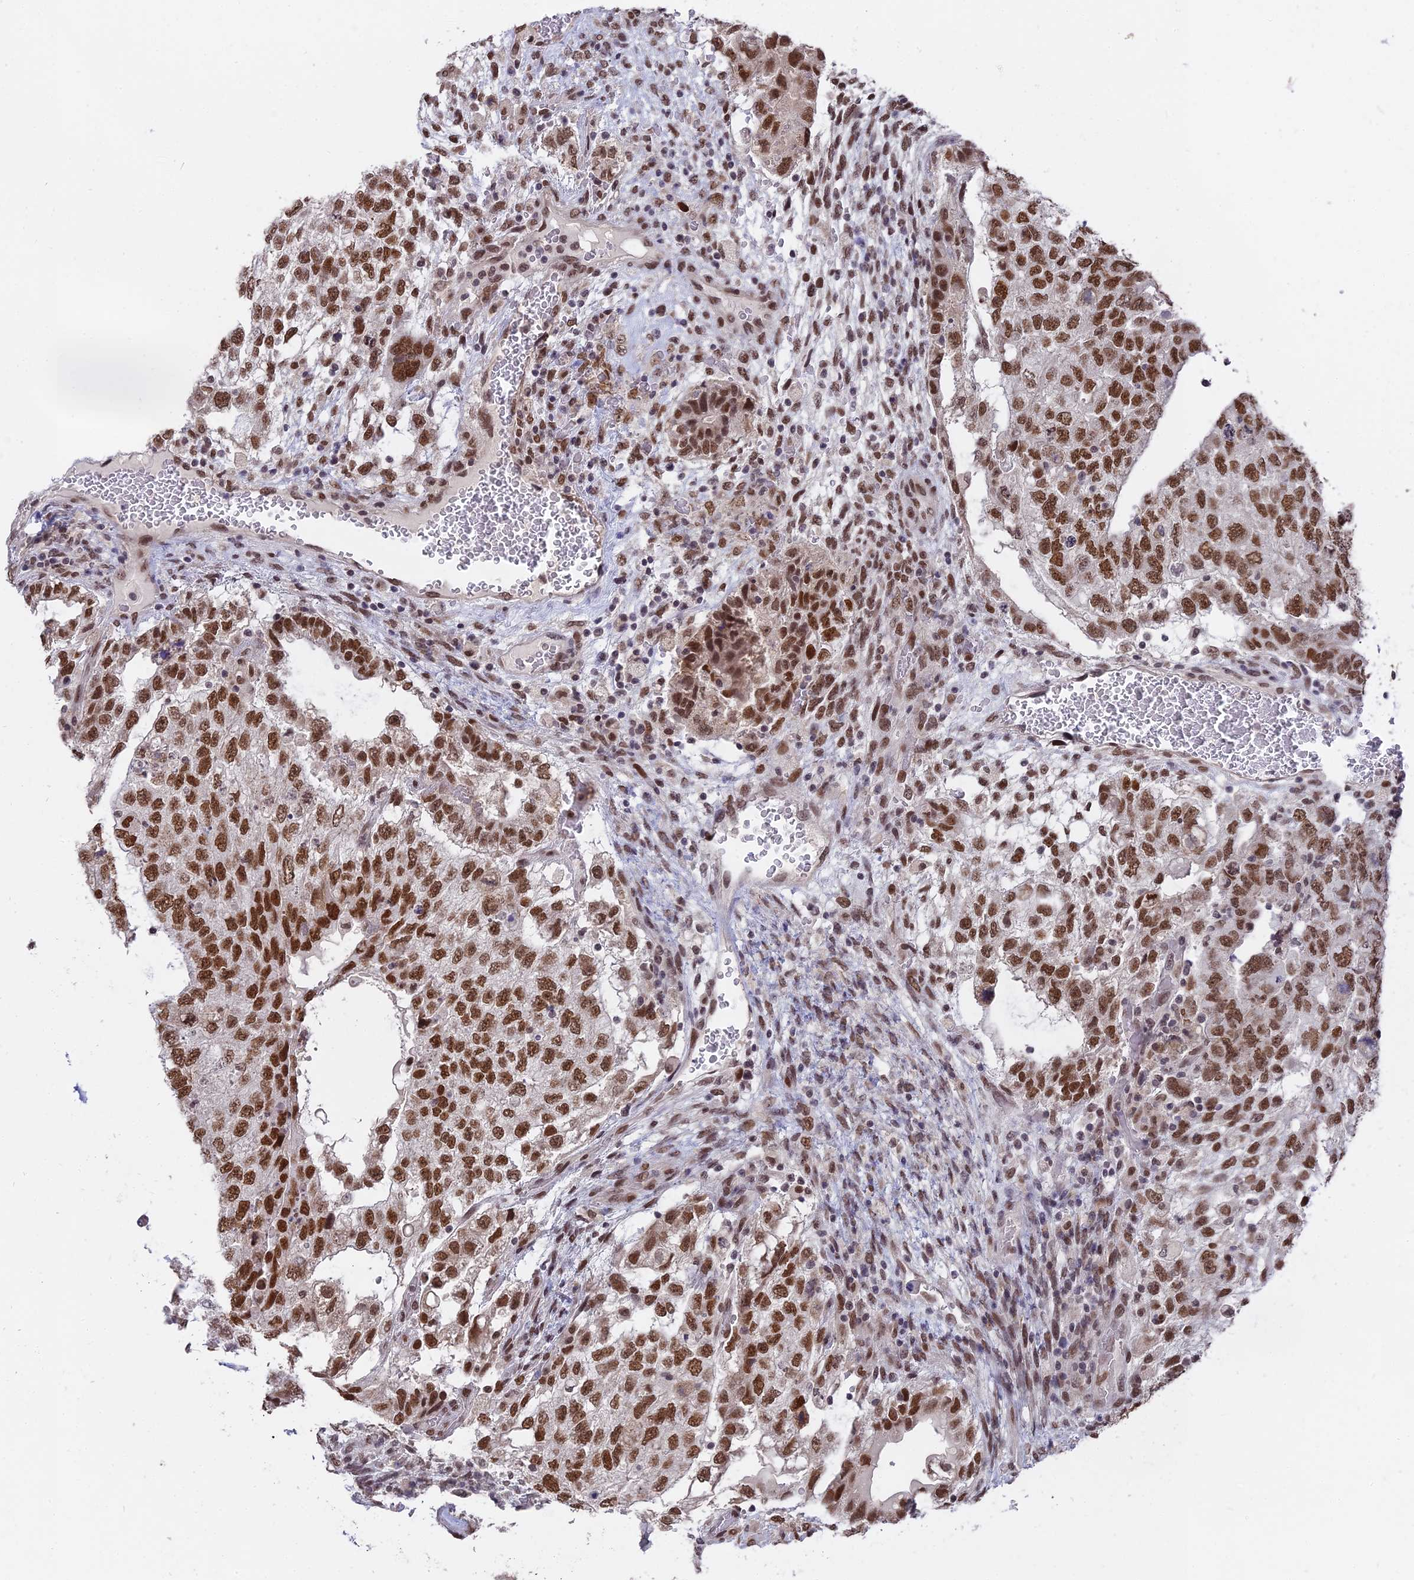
{"staining": {"intensity": "strong", "quantity": ">75%", "location": "nuclear"}, "tissue": "testis cancer", "cell_type": "Tumor cells", "image_type": "cancer", "snomed": [{"axis": "morphology", "description": "Normal tissue, NOS"}, {"axis": "morphology", "description": "Carcinoma, Embryonal, NOS"}, {"axis": "topography", "description": "Testis"}], "caption": "Protein expression by immunohistochemistry demonstrates strong nuclear positivity in about >75% of tumor cells in testis embryonal carcinoma.", "gene": "NR1H3", "patient": {"sex": "male", "age": 36}}